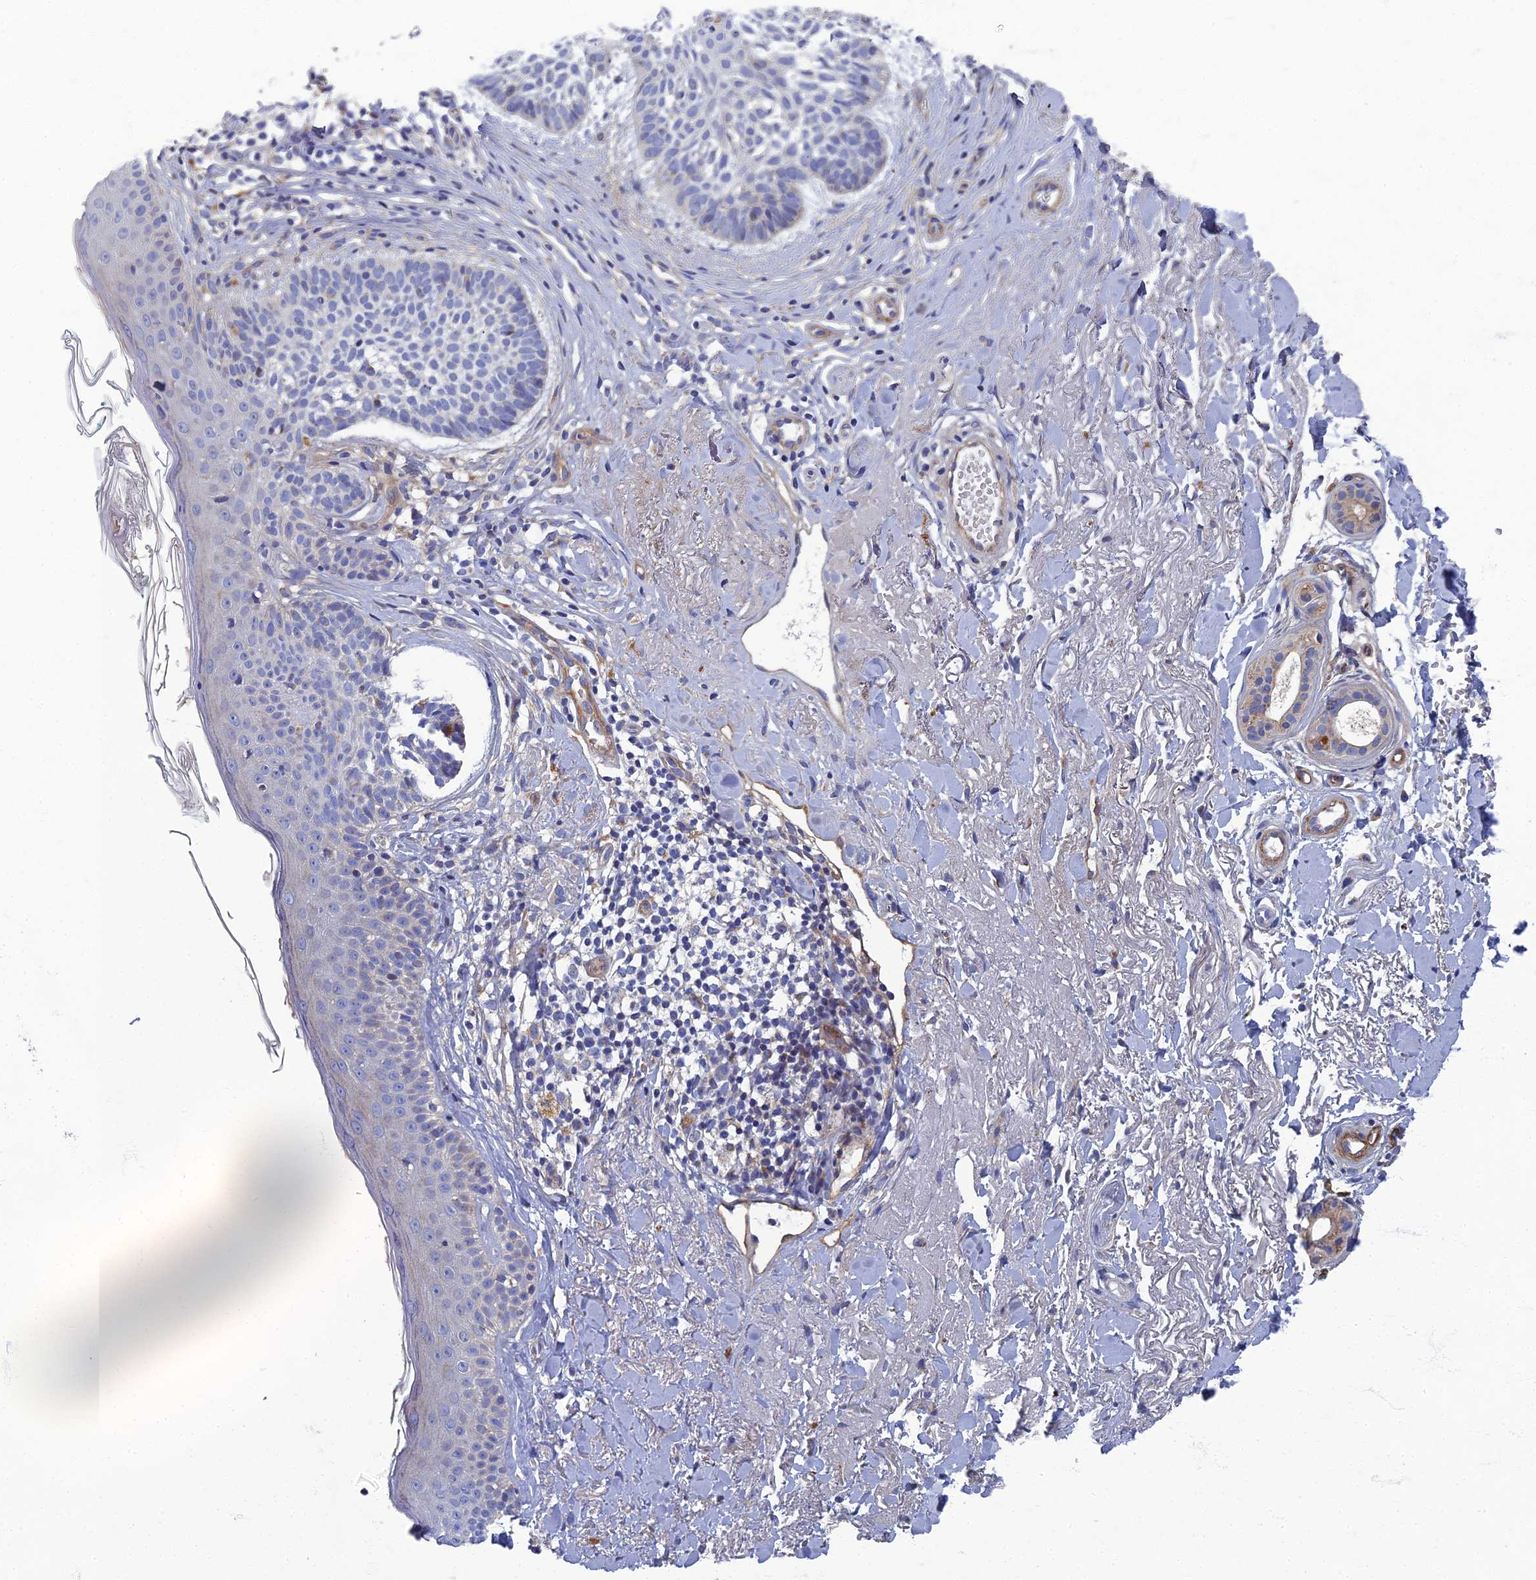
{"staining": {"intensity": "negative", "quantity": "none", "location": "none"}, "tissue": "skin cancer", "cell_type": "Tumor cells", "image_type": "cancer", "snomed": [{"axis": "morphology", "description": "Basal cell carcinoma"}, {"axis": "topography", "description": "Skin"}], "caption": "DAB immunohistochemical staining of human basal cell carcinoma (skin) demonstrates no significant positivity in tumor cells.", "gene": "RNASEK", "patient": {"sex": "male", "age": 71}}